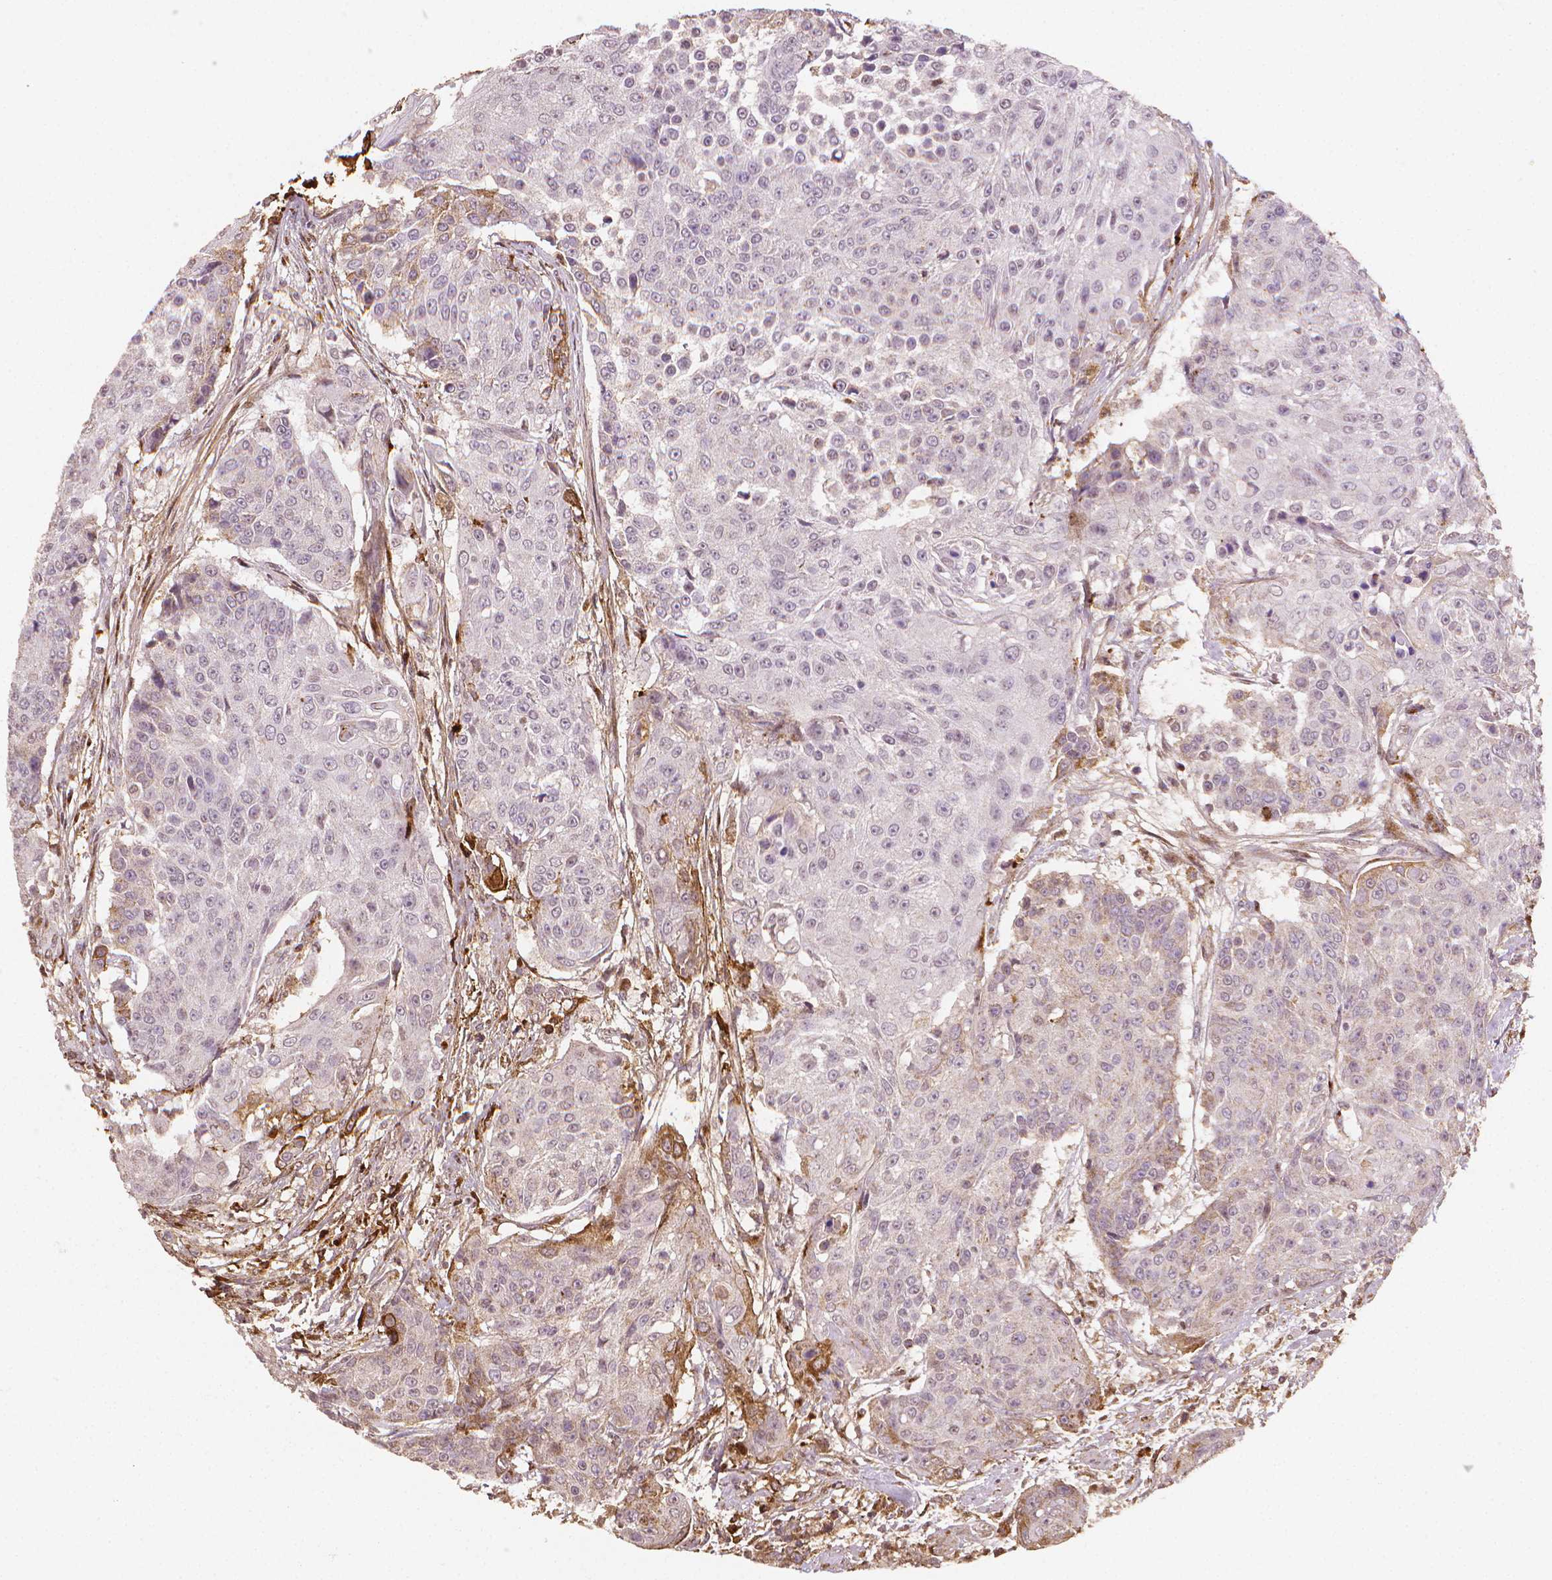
{"staining": {"intensity": "negative", "quantity": "none", "location": "none"}, "tissue": "urothelial cancer", "cell_type": "Tumor cells", "image_type": "cancer", "snomed": [{"axis": "morphology", "description": "Urothelial carcinoma, High grade"}, {"axis": "topography", "description": "Urinary bladder"}], "caption": "The IHC photomicrograph has no significant expression in tumor cells of urothelial cancer tissue.", "gene": "DCN", "patient": {"sex": "female", "age": 63}}